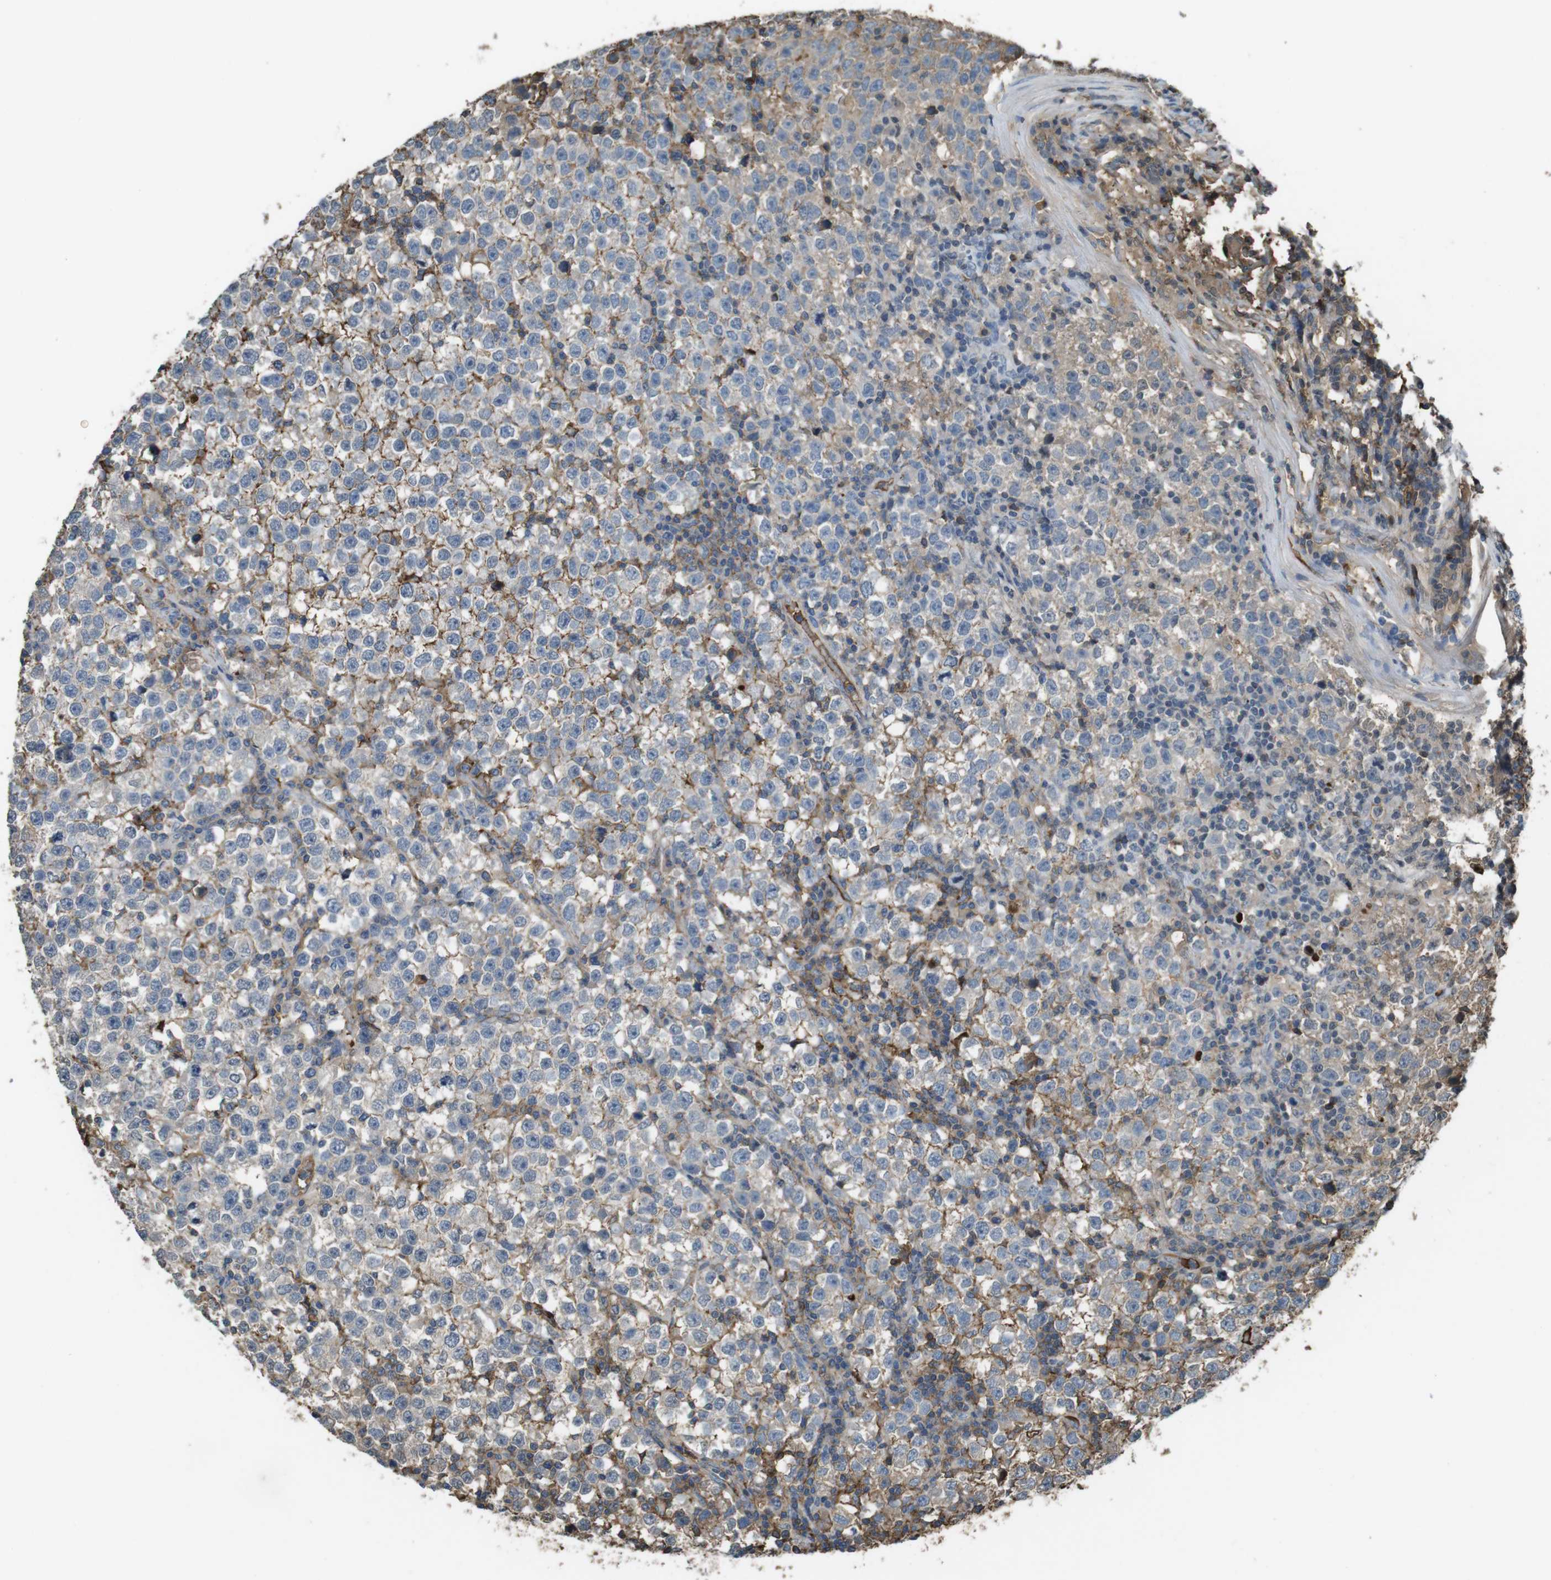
{"staining": {"intensity": "weak", "quantity": "<25%", "location": "cytoplasmic/membranous"}, "tissue": "testis cancer", "cell_type": "Tumor cells", "image_type": "cancer", "snomed": [{"axis": "morphology", "description": "Seminoma, NOS"}, {"axis": "topography", "description": "Testis"}], "caption": "Protein analysis of testis cancer shows no significant expression in tumor cells.", "gene": "LTBP4", "patient": {"sex": "male", "age": 43}}